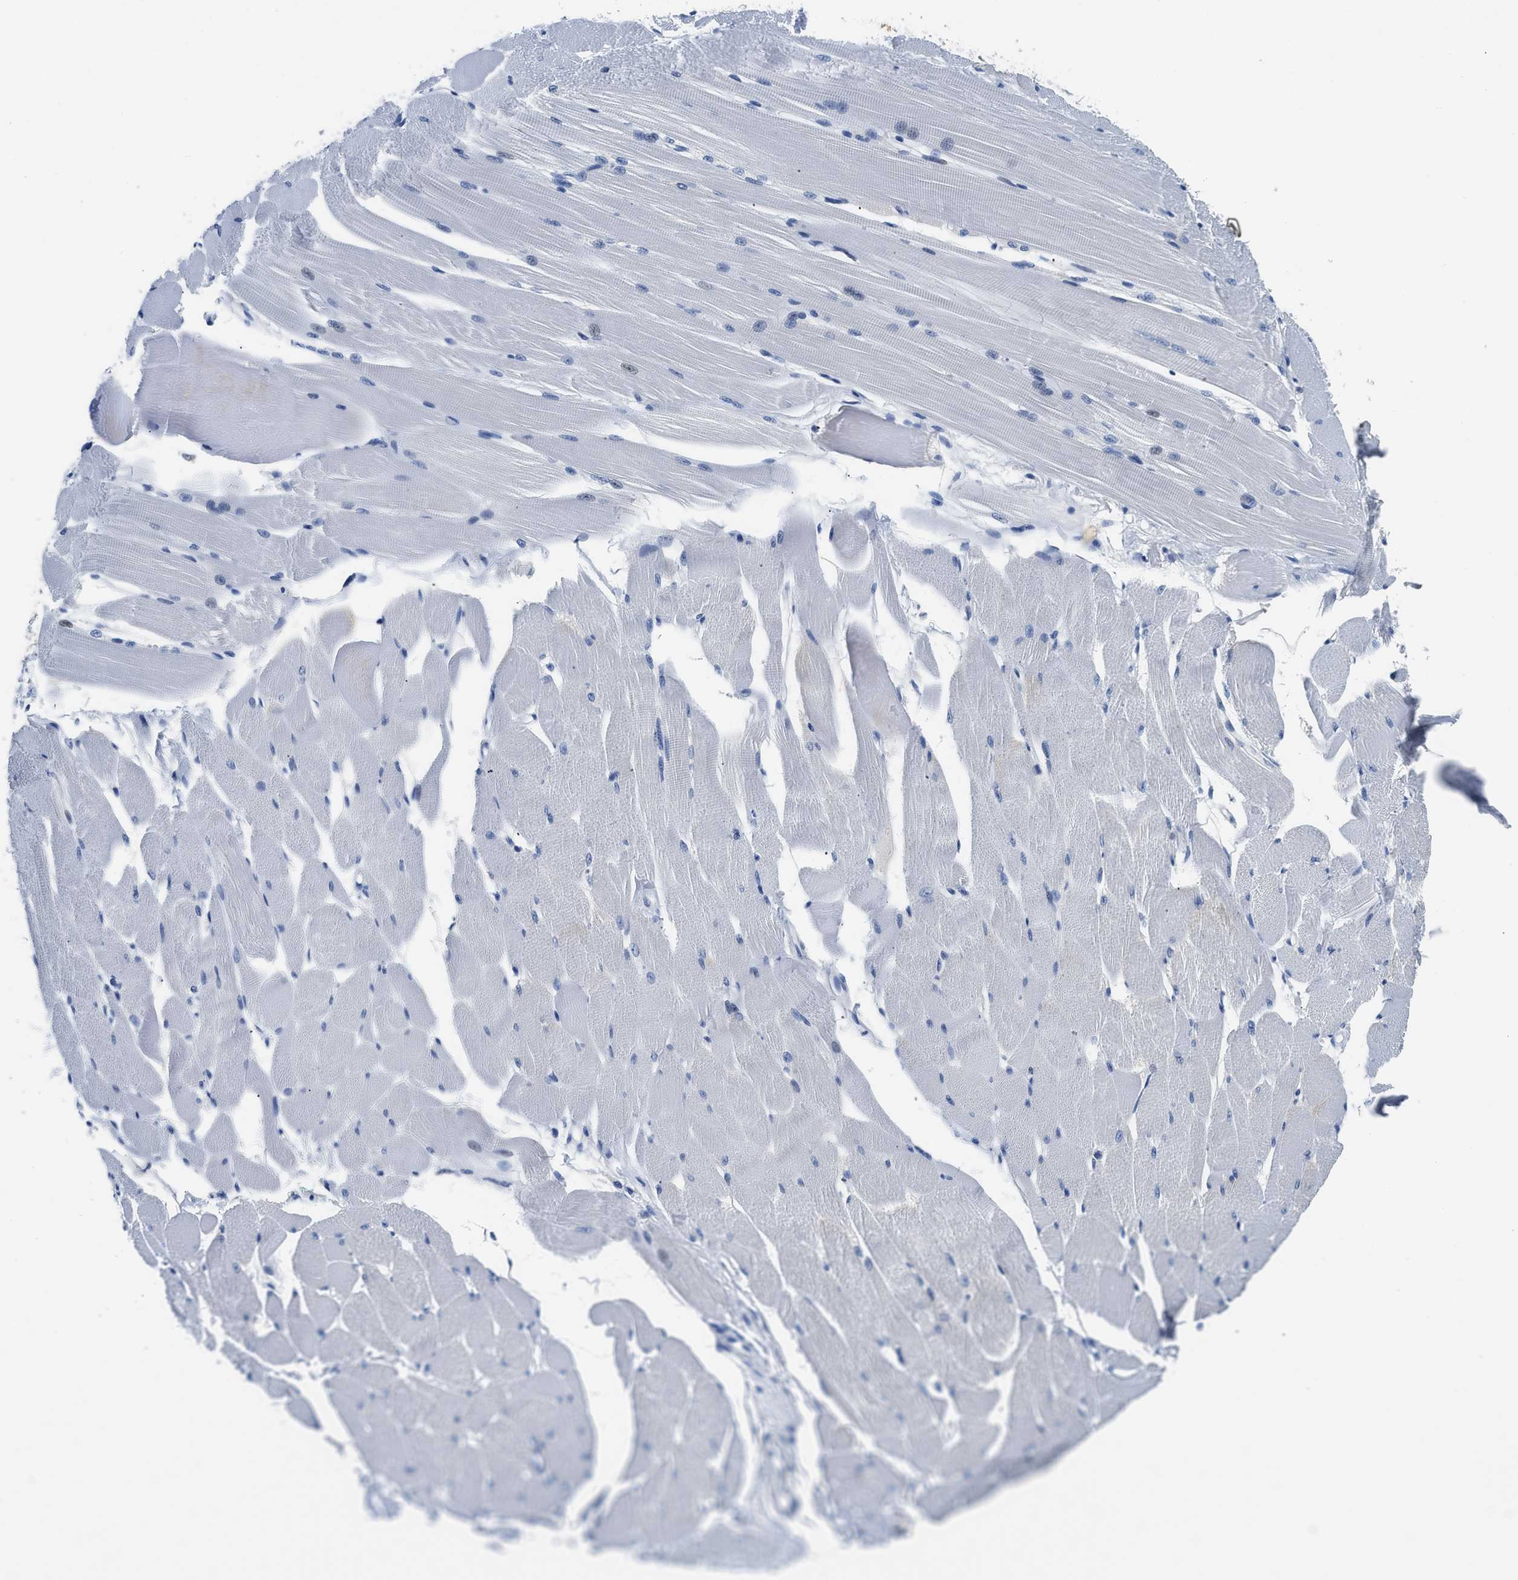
{"staining": {"intensity": "negative", "quantity": "none", "location": "none"}, "tissue": "skeletal muscle", "cell_type": "Myocytes", "image_type": "normal", "snomed": [{"axis": "morphology", "description": "Normal tissue, NOS"}, {"axis": "topography", "description": "Skeletal muscle"}, {"axis": "topography", "description": "Peripheral nerve tissue"}], "caption": "Myocytes are negative for protein expression in normal human skeletal muscle. (Stains: DAB (3,3'-diaminobenzidine) immunohistochemistry (IHC) with hematoxylin counter stain, Microscopy: brightfield microscopy at high magnification).", "gene": "PCK2", "patient": {"sex": "female", "age": 84}}